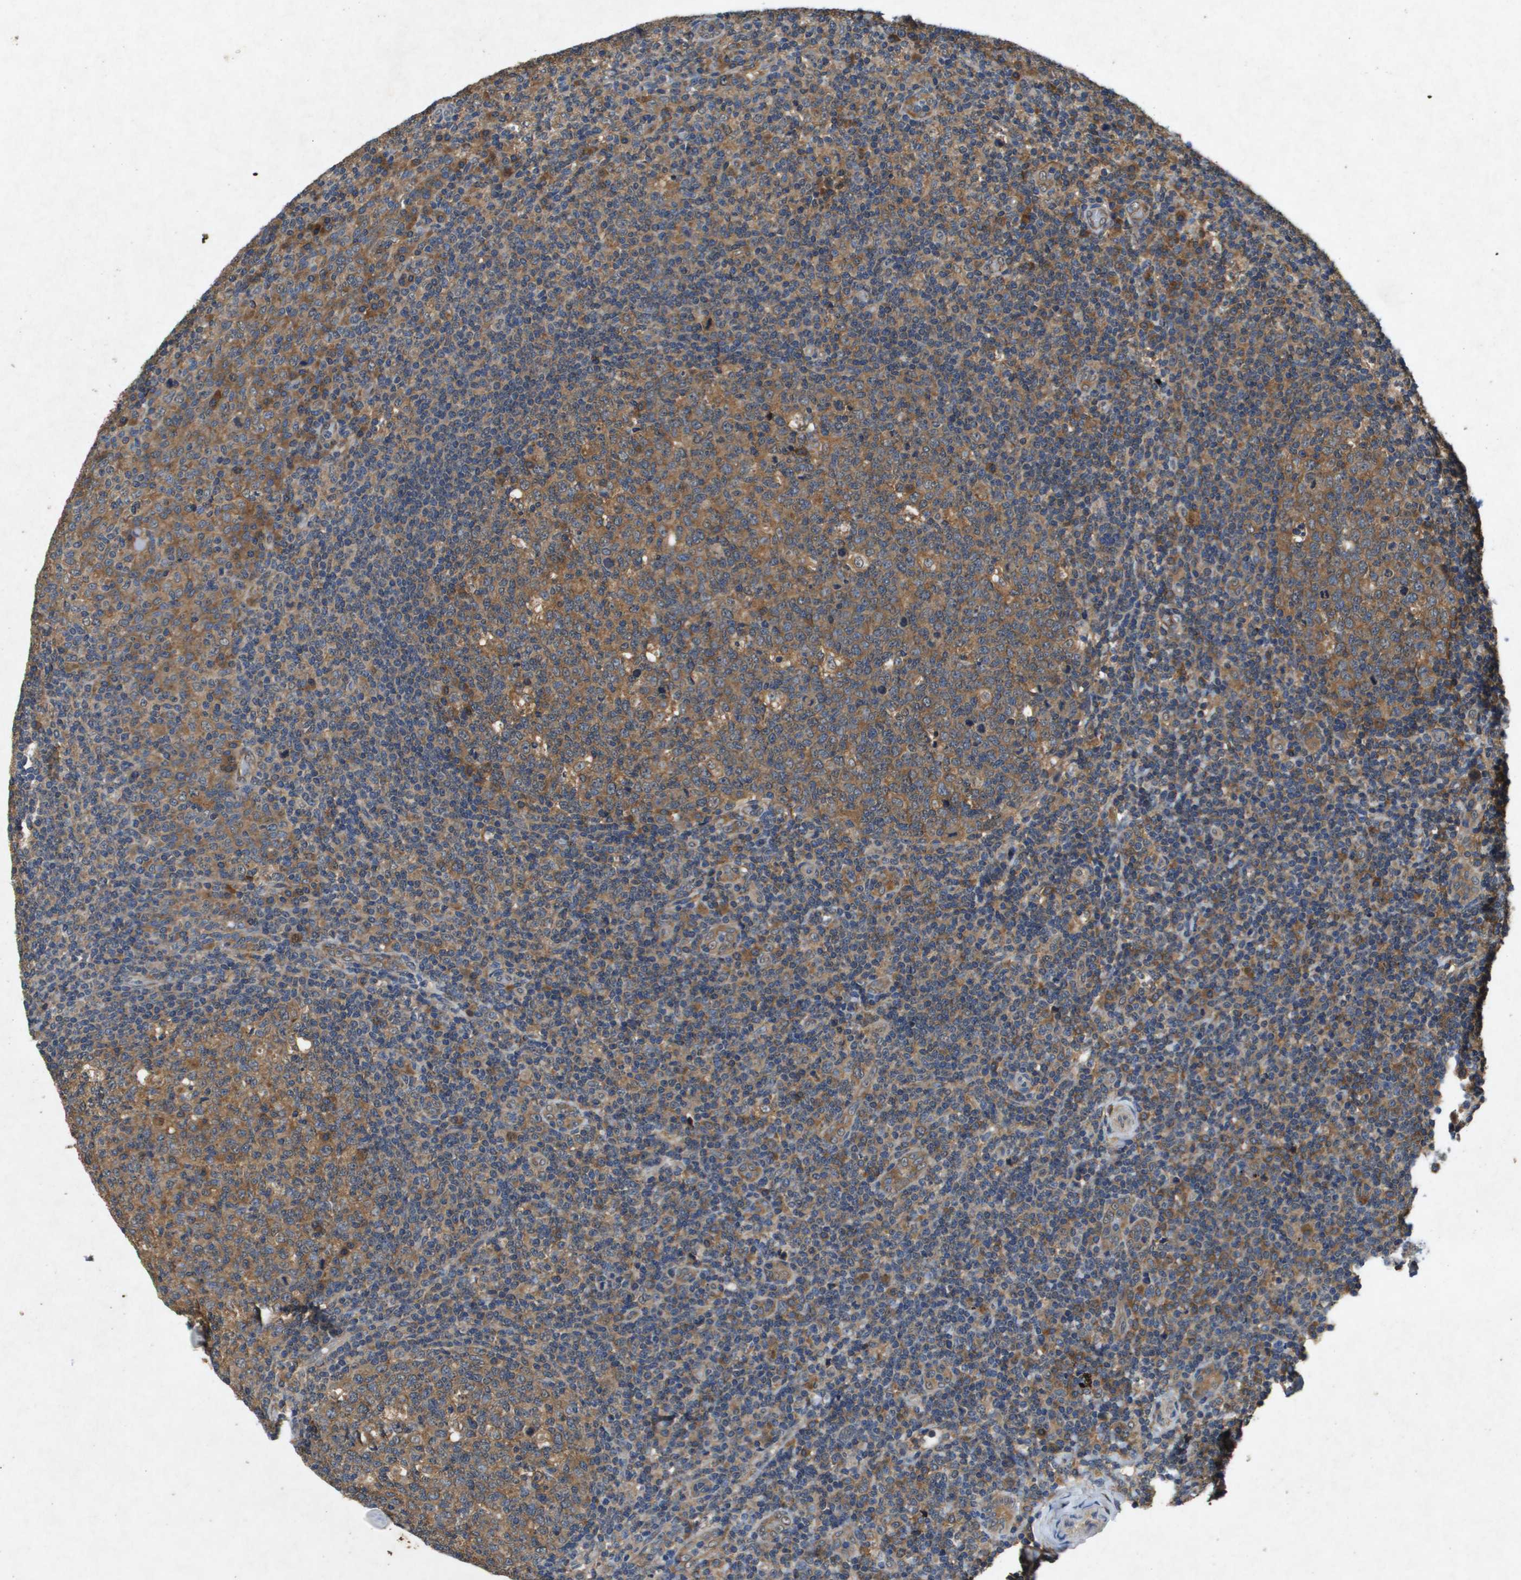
{"staining": {"intensity": "moderate", "quantity": ">75%", "location": "cytoplasmic/membranous"}, "tissue": "tonsil", "cell_type": "Germinal center cells", "image_type": "normal", "snomed": [{"axis": "morphology", "description": "Normal tissue, NOS"}, {"axis": "topography", "description": "Tonsil"}], "caption": "A brown stain shows moderate cytoplasmic/membranous positivity of a protein in germinal center cells of benign tonsil.", "gene": "PTPRT", "patient": {"sex": "female", "age": 19}}